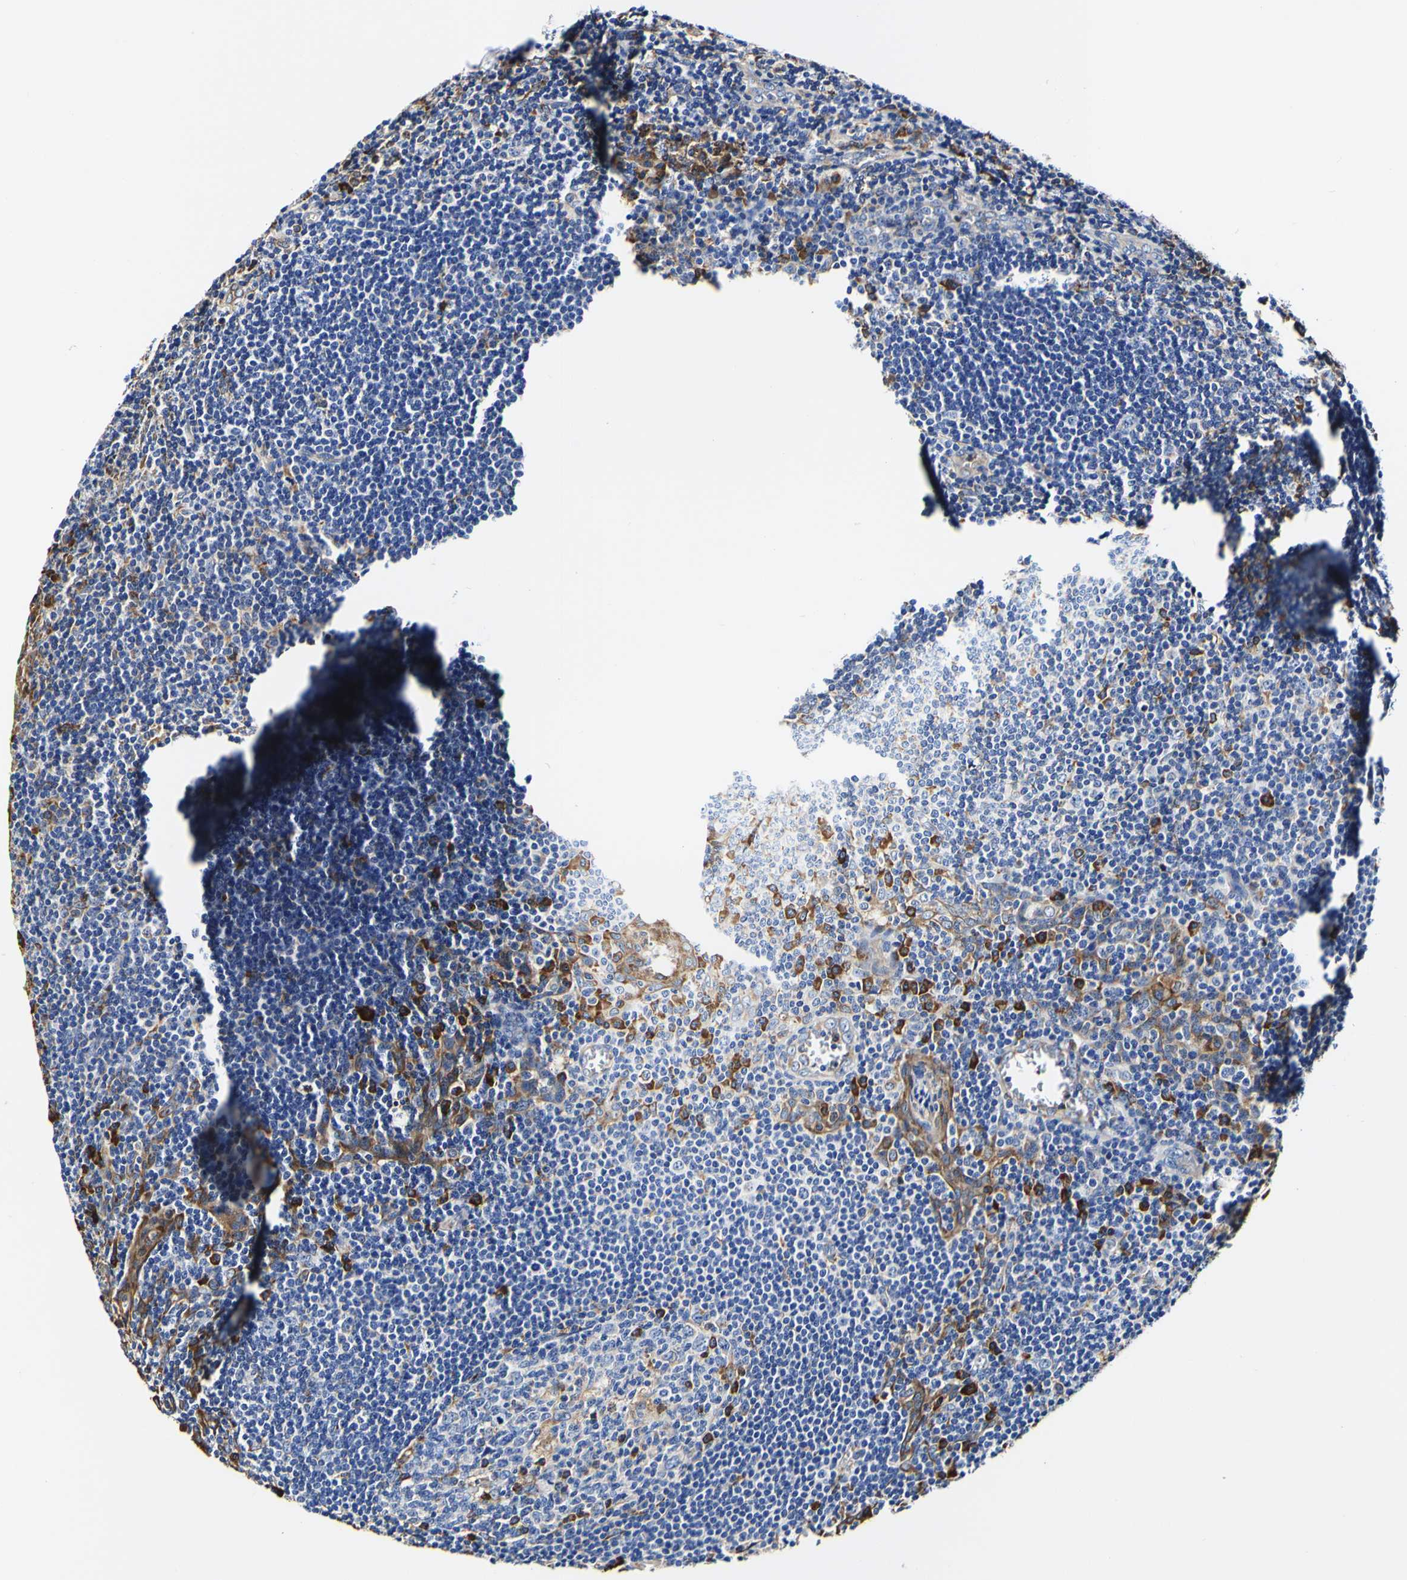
{"staining": {"intensity": "moderate", "quantity": "<25%", "location": "cytoplasmic/membranous"}, "tissue": "tonsil", "cell_type": "Germinal center cells", "image_type": "normal", "snomed": [{"axis": "morphology", "description": "Normal tissue, NOS"}, {"axis": "topography", "description": "Tonsil"}], "caption": "Protein staining demonstrates moderate cytoplasmic/membranous expression in about <25% of germinal center cells in normal tonsil. The staining was performed using DAB (3,3'-diaminobenzidine) to visualize the protein expression in brown, while the nuclei were stained in blue with hematoxylin (Magnification: 20x).", "gene": "P4HB", "patient": {"sex": "male", "age": 37}}